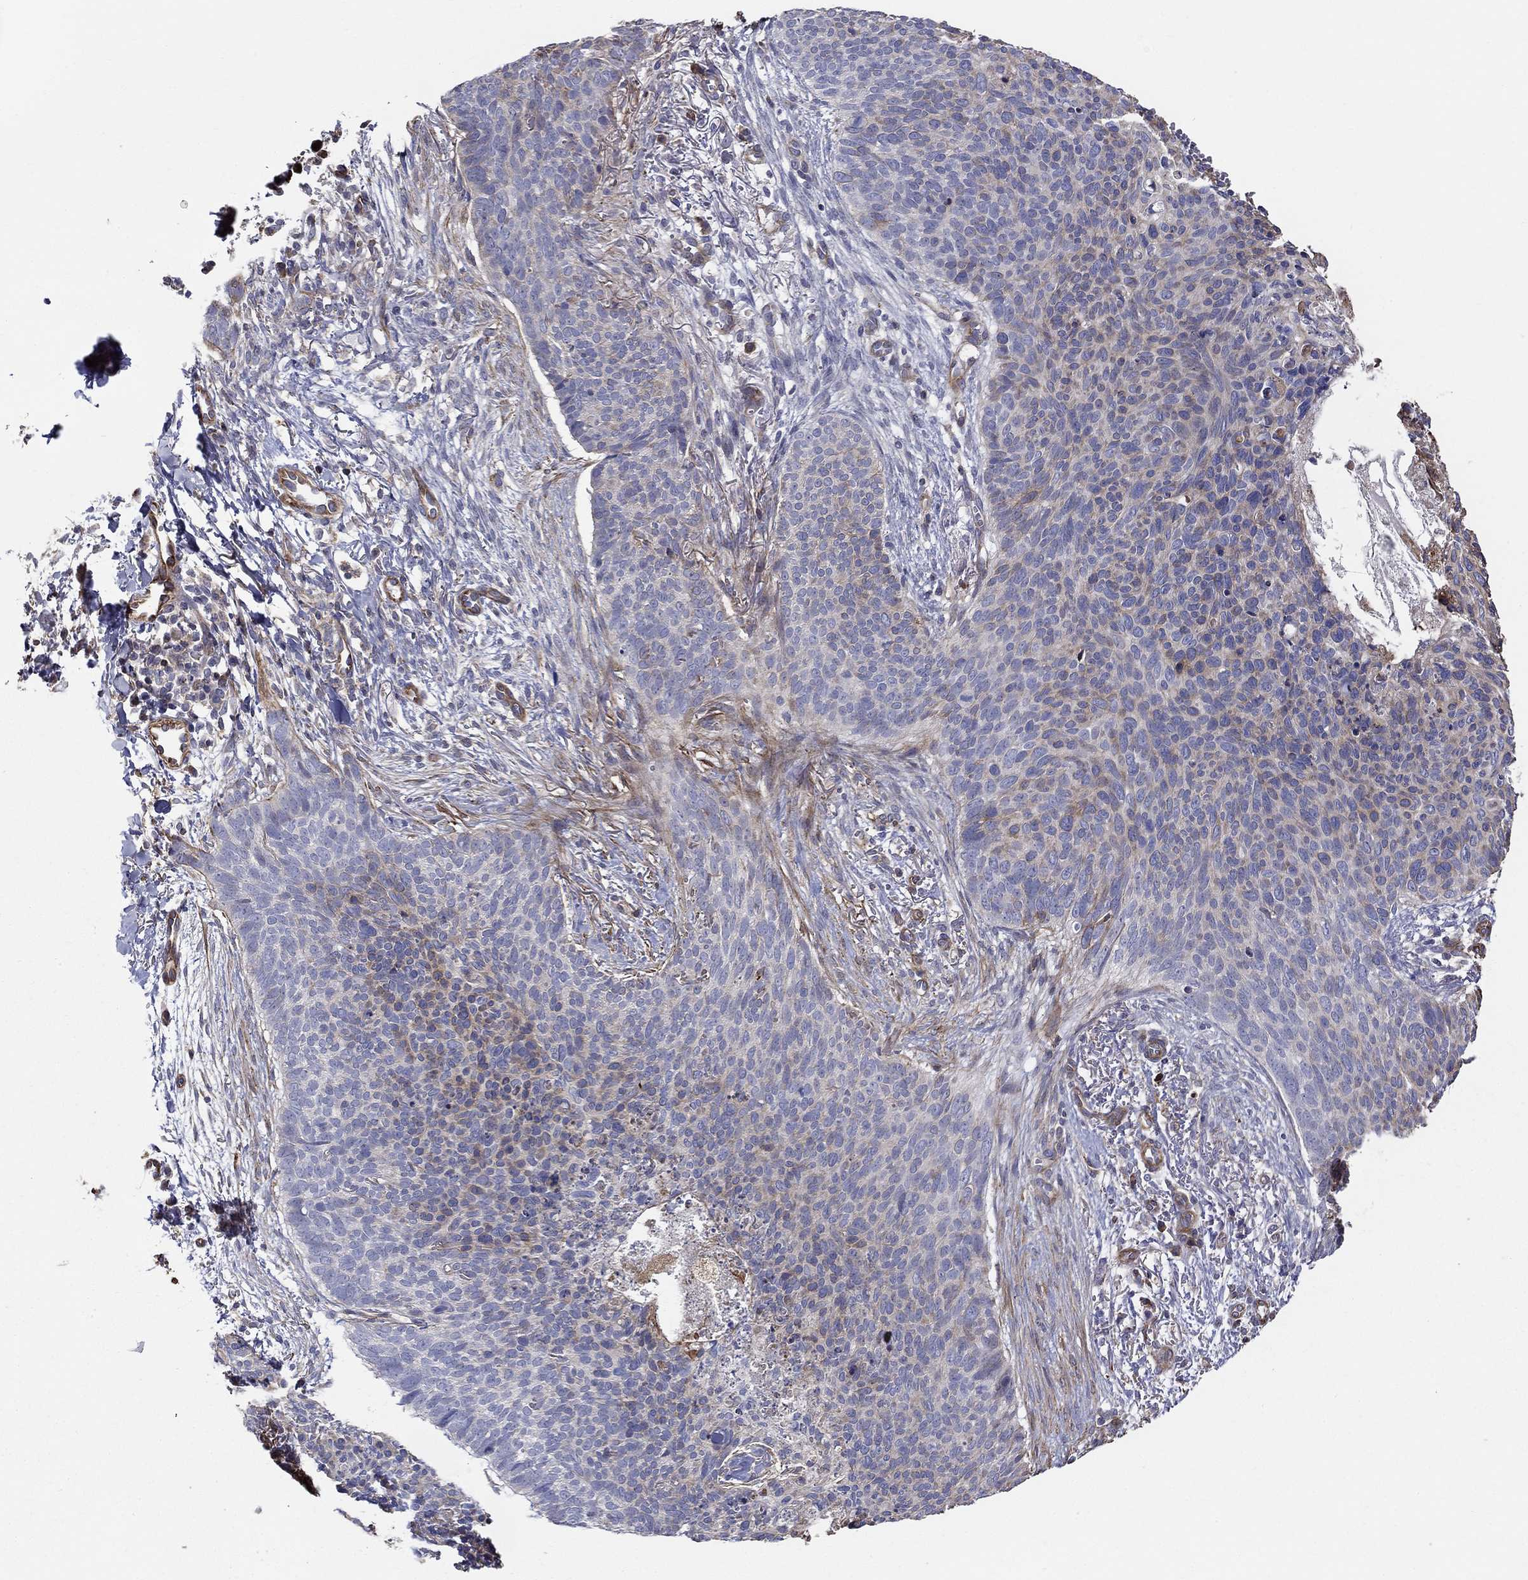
{"staining": {"intensity": "weak", "quantity": "25%-75%", "location": "cytoplasmic/membranous"}, "tissue": "skin cancer", "cell_type": "Tumor cells", "image_type": "cancer", "snomed": [{"axis": "morphology", "description": "Basal cell carcinoma"}, {"axis": "topography", "description": "Skin"}], "caption": "A photomicrograph of human skin cancer stained for a protein reveals weak cytoplasmic/membranous brown staining in tumor cells.", "gene": "NPHP1", "patient": {"sex": "male", "age": 64}}